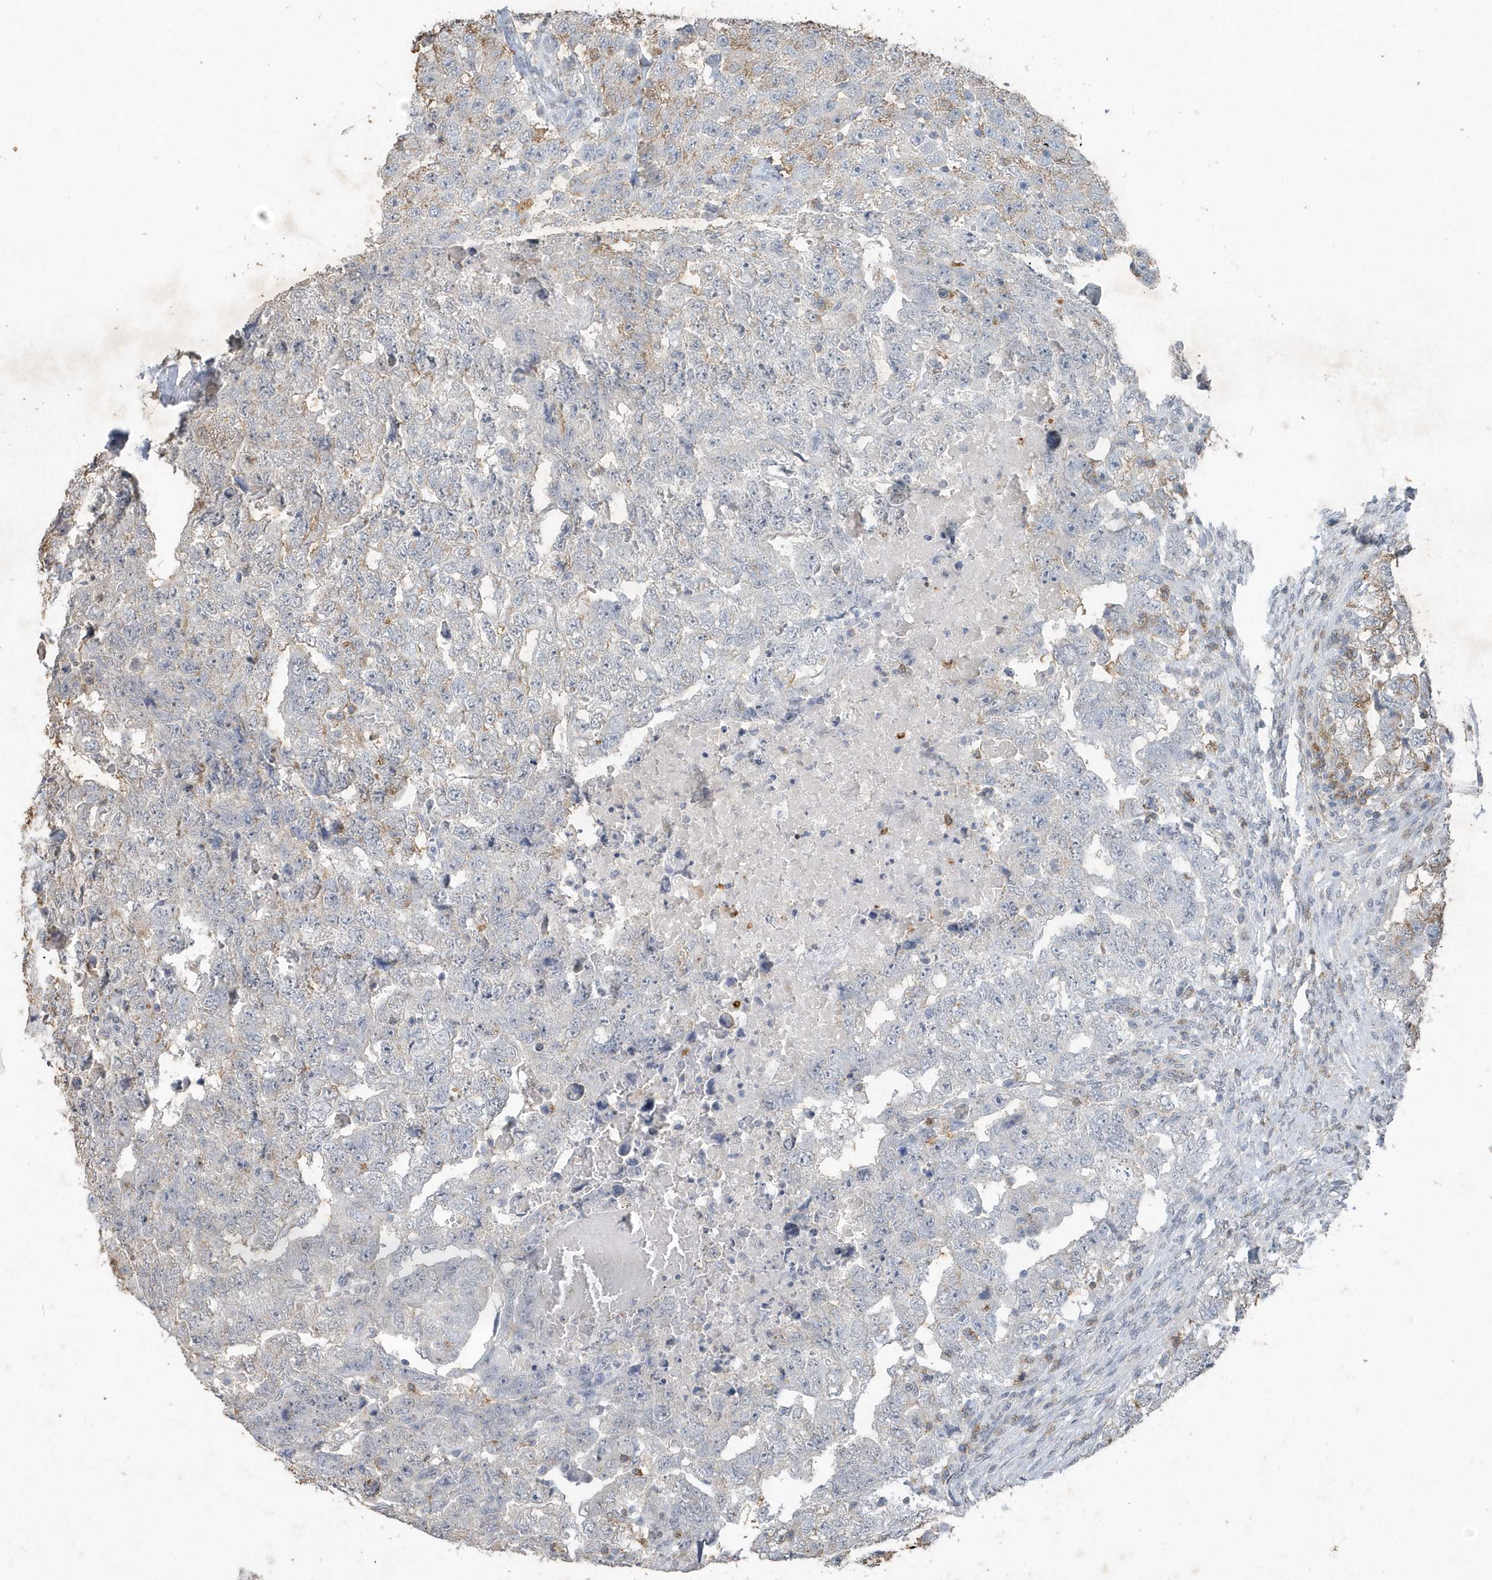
{"staining": {"intensity": "weak", "quantity": "<25%", "location": "cytoplasmic/membranous"}, "tissue": "testis cancer", "cell_type": "Tumor cells", "image_type": "cancer", "snomed": [{"axis": "morphology", "description": "Carcinoma, Embryonal, NOS"}, {"axis": "topography", "description": "Testis"}], "caption": "Tumor cells show no significant protein expression in testis cancer (embryonal carcinoma).", "gene": "PDCD1", "patient": {"sex": "male", "age": 45}}